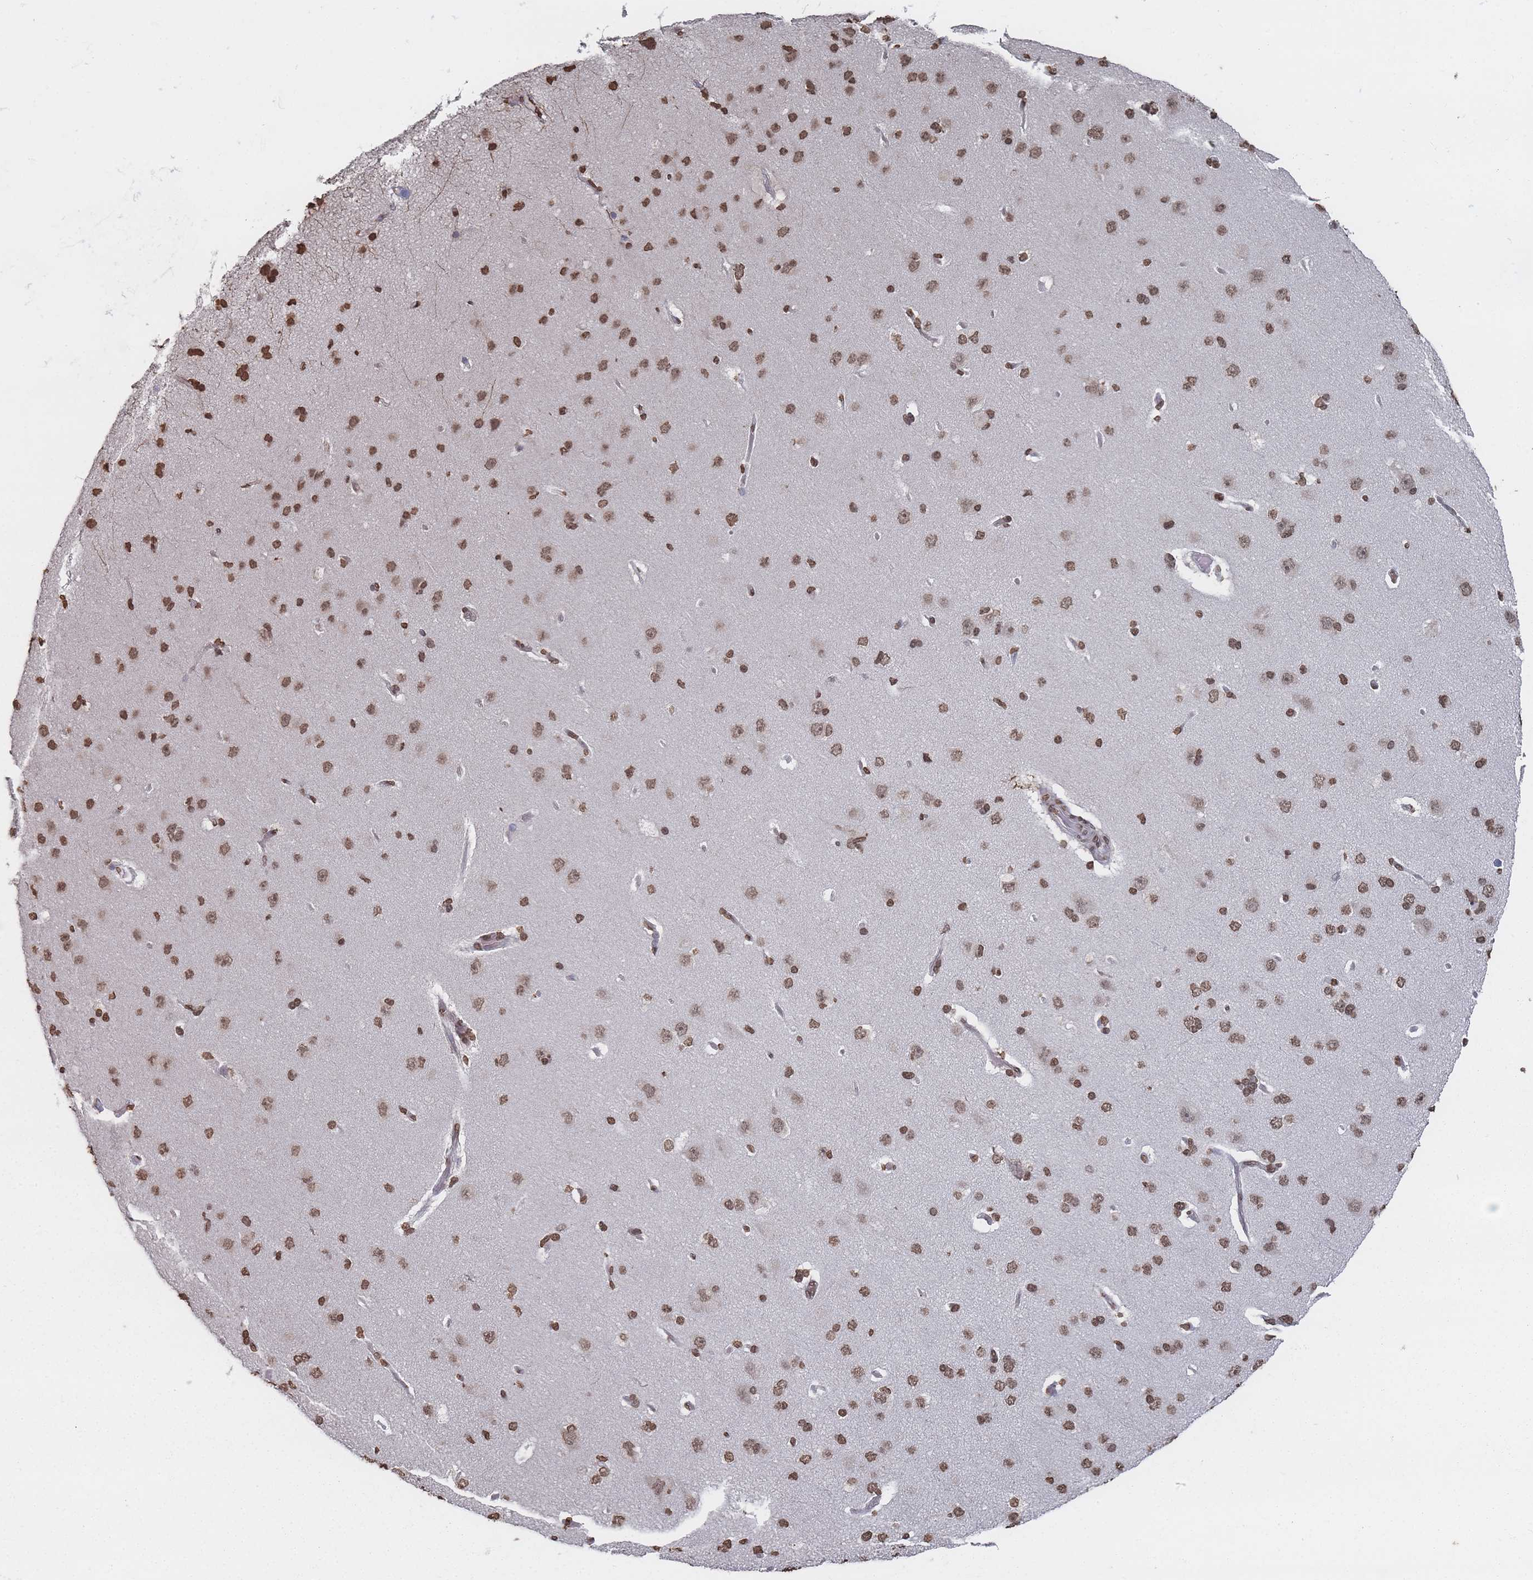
{"staining": {"intensity": "strong", "quantity": ">75%", "location": "nuclear"}, "tissue": "cerebral cortex", "cell_type": "Endothelial cells", "image_type": "normal", "snomed": [{"axis": "morphology", "description": "Normal tissue, NOS"}, {"axis": "topography", "description": "Cerebral cortex"}], "caption": "Immunohistochemical staining of normal human cerebral cortex shows high levels of strong nuclear staining in about >75% of endothelial cells.", "gene": "PLEKHG5", "patient": {"sex": "male", "age": 62}}